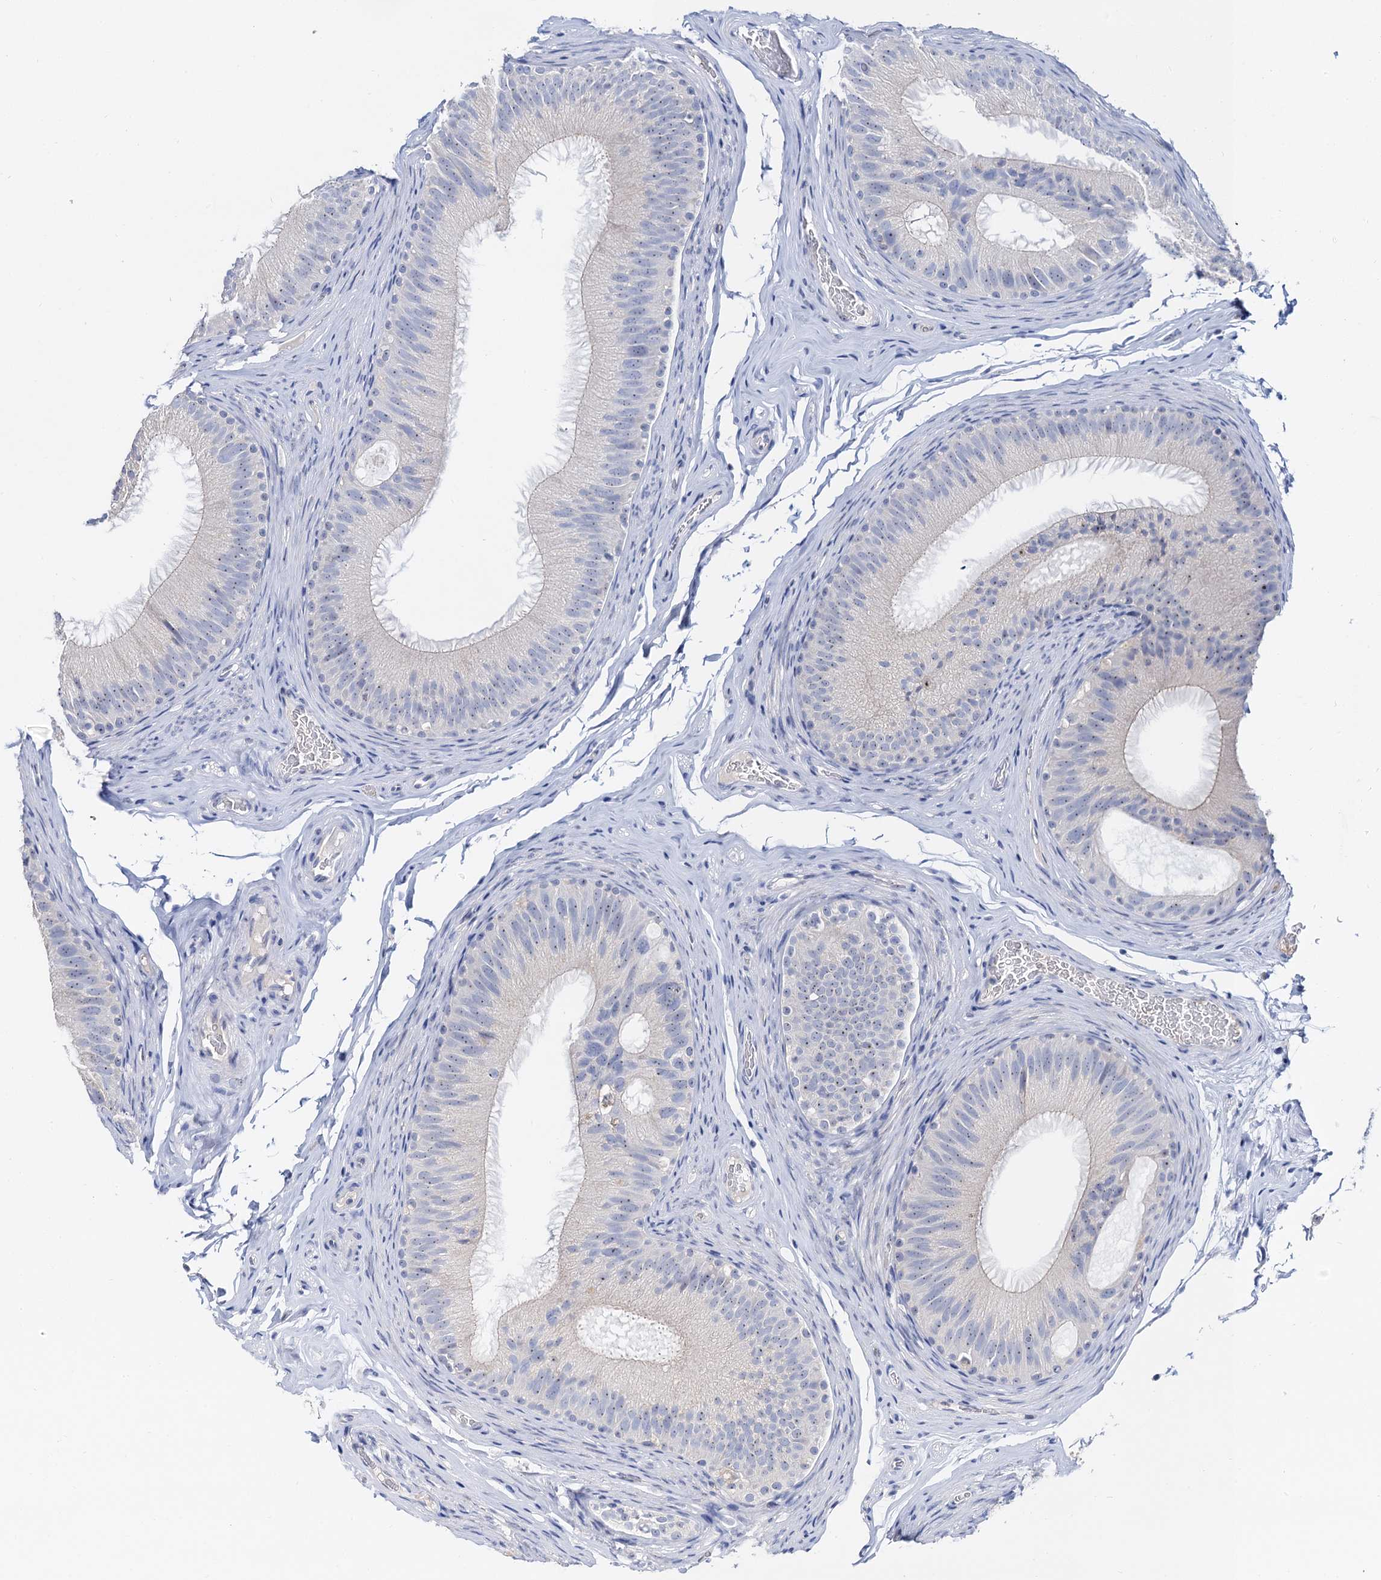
{"staining": {"intensity": "negative", "quantity": "none", "location": "none"}, "tissue": "epididymis", "cell_type": "Glandular cells", "image_type": "normal", "snomed": [{"axis": "morphology", "description": "Normal tissue, NOS"}, {"axis": "topography", "description": "Epididymis"}], "caption": "An IHC micrograph of normal epididymis is shown. There is no staining in glandular cells of epididymis.", "gene": "NOP2", "patient": {"sex": "male", "age": 34}}